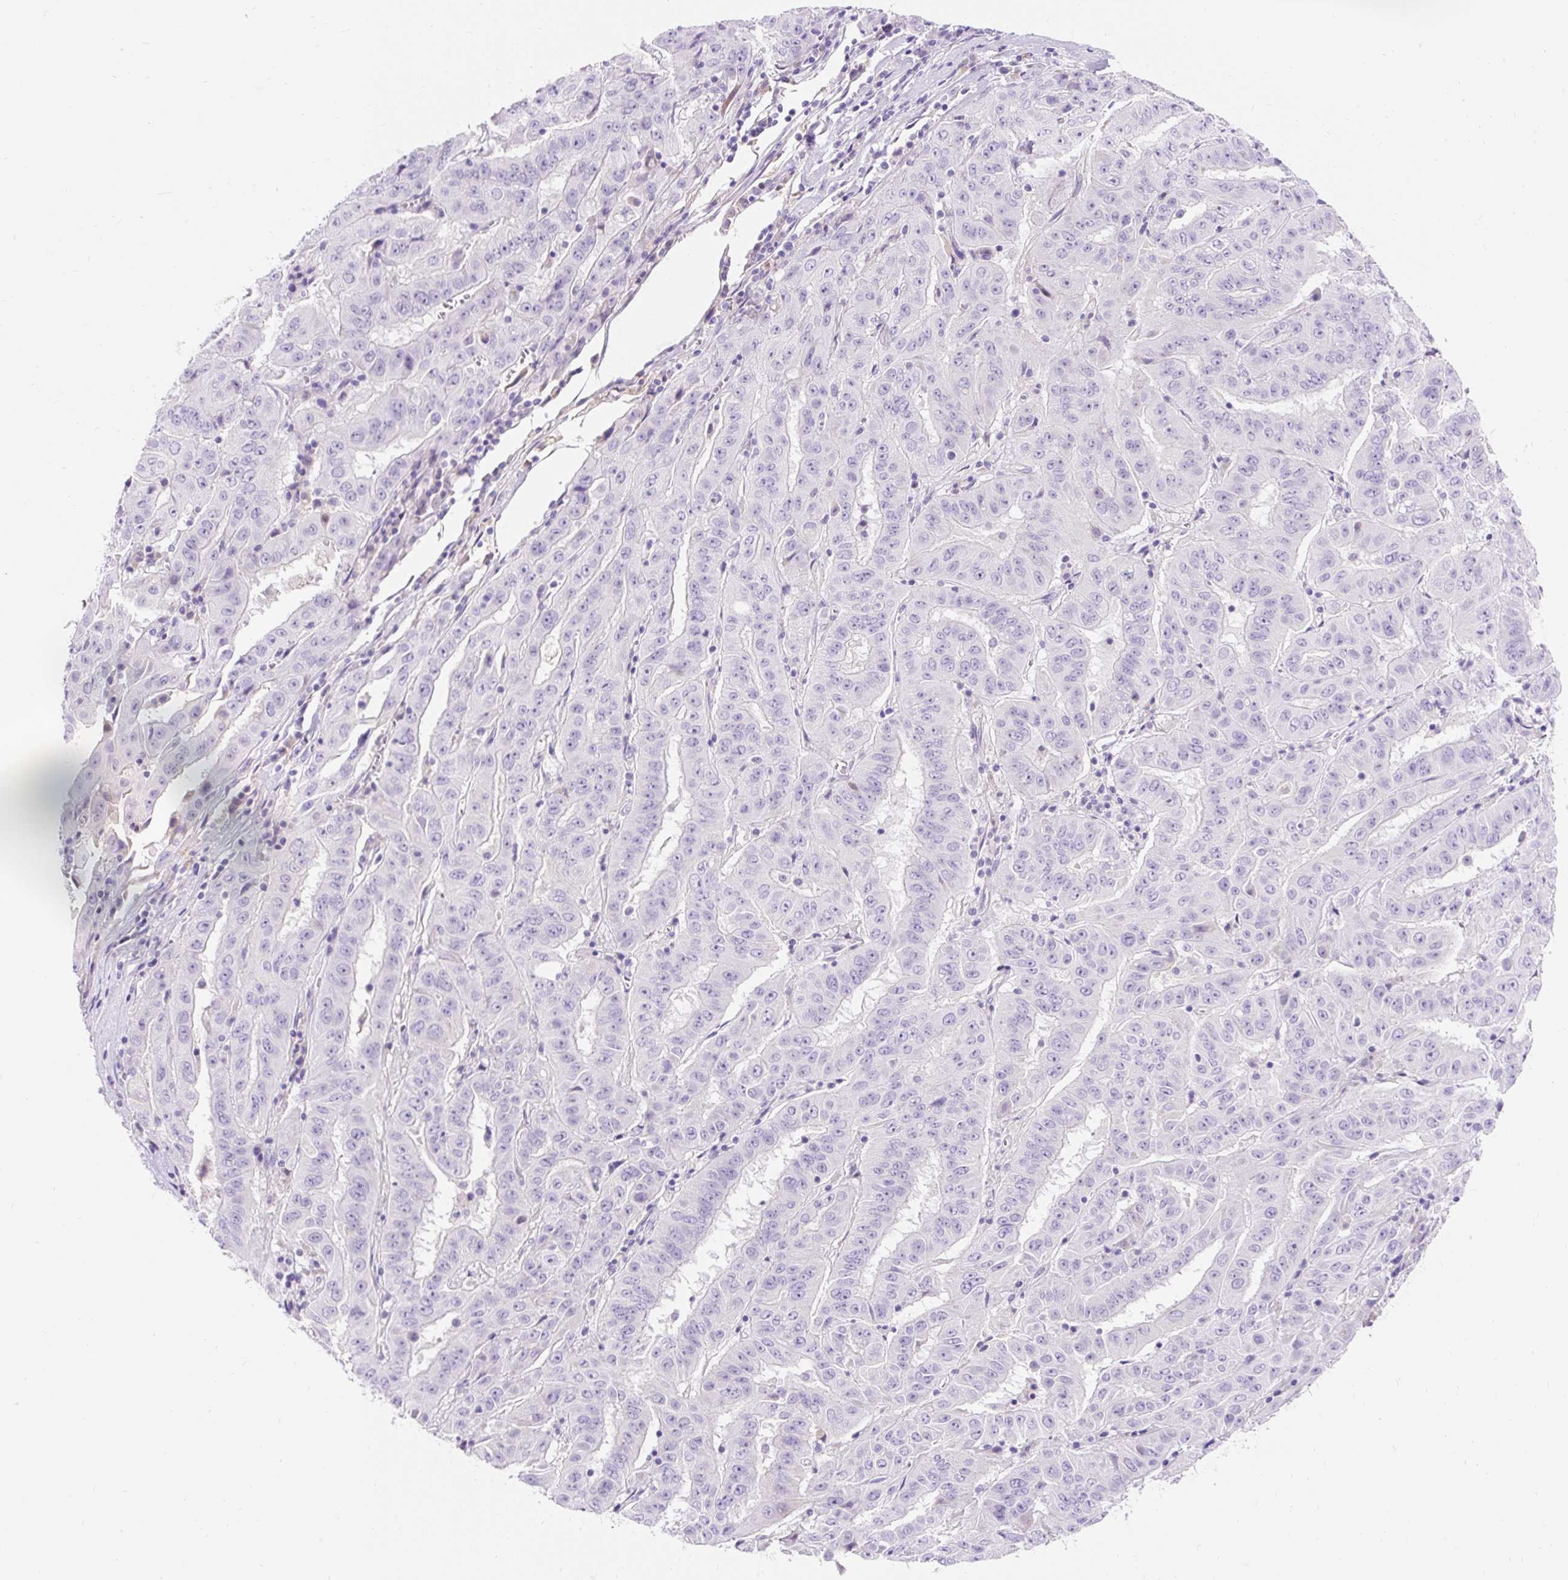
{"staining": {"intensity": "negative", "quantity": "none", "location": "none"}, "tissue": "pancreatic cancer", "cell_type": "Tumor cells", "image_type": "cancer", "snomed": [{"axis": "morphology", "description": "Adenocarcinoma, NOS"}, {"axis": "topography", "description": "Pancreas"}], "caption": "An IHC histopathology image of pancreatic cancer (adenocarcinoma) is shown. There is no staining in tumor cells of pancreatic cancer (adenocarcinoma). (DAB (3,3'-diaminobenzidine) immunohistochemistry with hematoxylin counter stain).", "gene": "TMEM150C", "patient": {"sex": "male", "age": 63}}